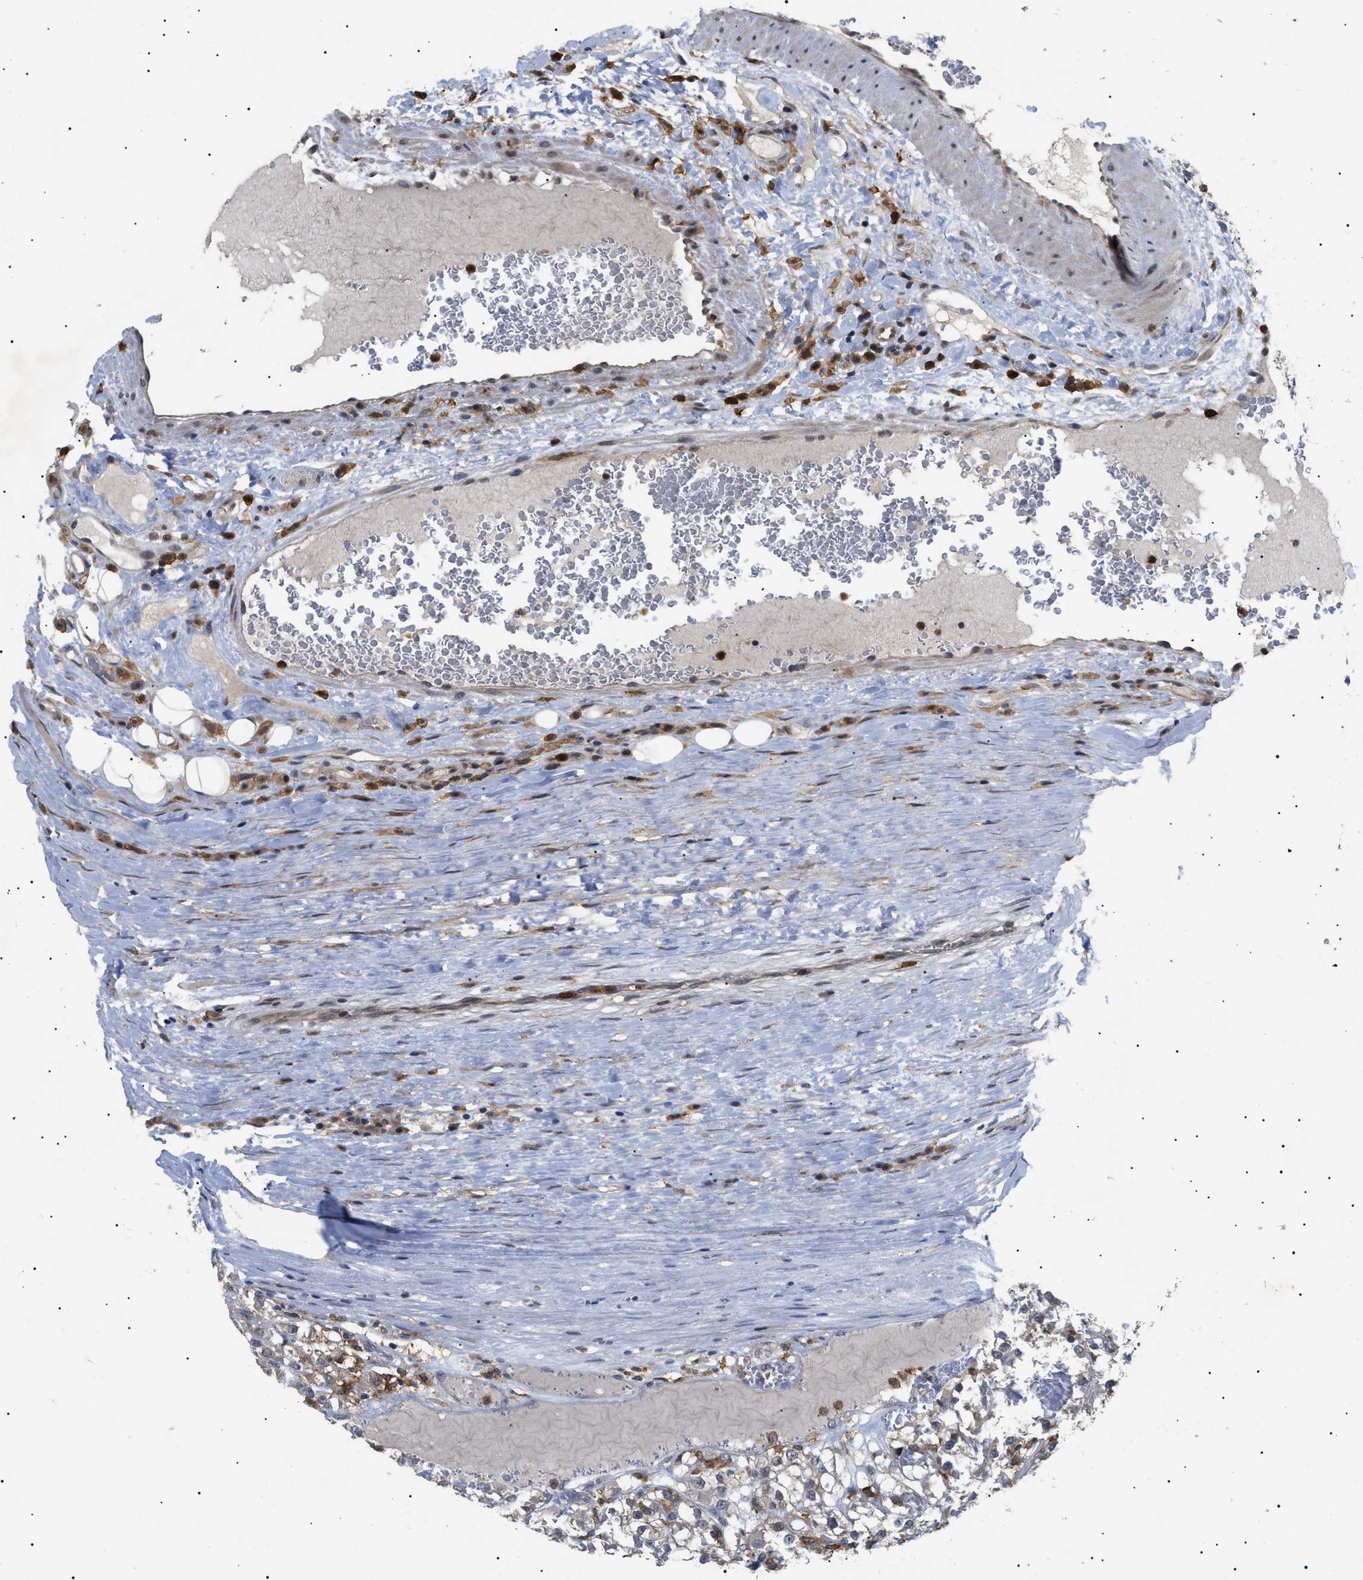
{"staining": {"intensity": "negative", "quantity": "none", "location": "none"}, "tissue": "renal cancer", "cell_type": "Tumor cells", "image_type": "cancer", "snomed": [{"axis": "morphology", "description": "Adenocarcinoma, NOS"}, {"axis": "topography", "description": "Kidney"}], "caption": "This is an immunohistochemistry (IHC) photomicrograph of human adenocarcinoma (renal). There is no expression in tumor cells.", "gene": "CD300A", "patient": {"sex": "female", "age": 52}}